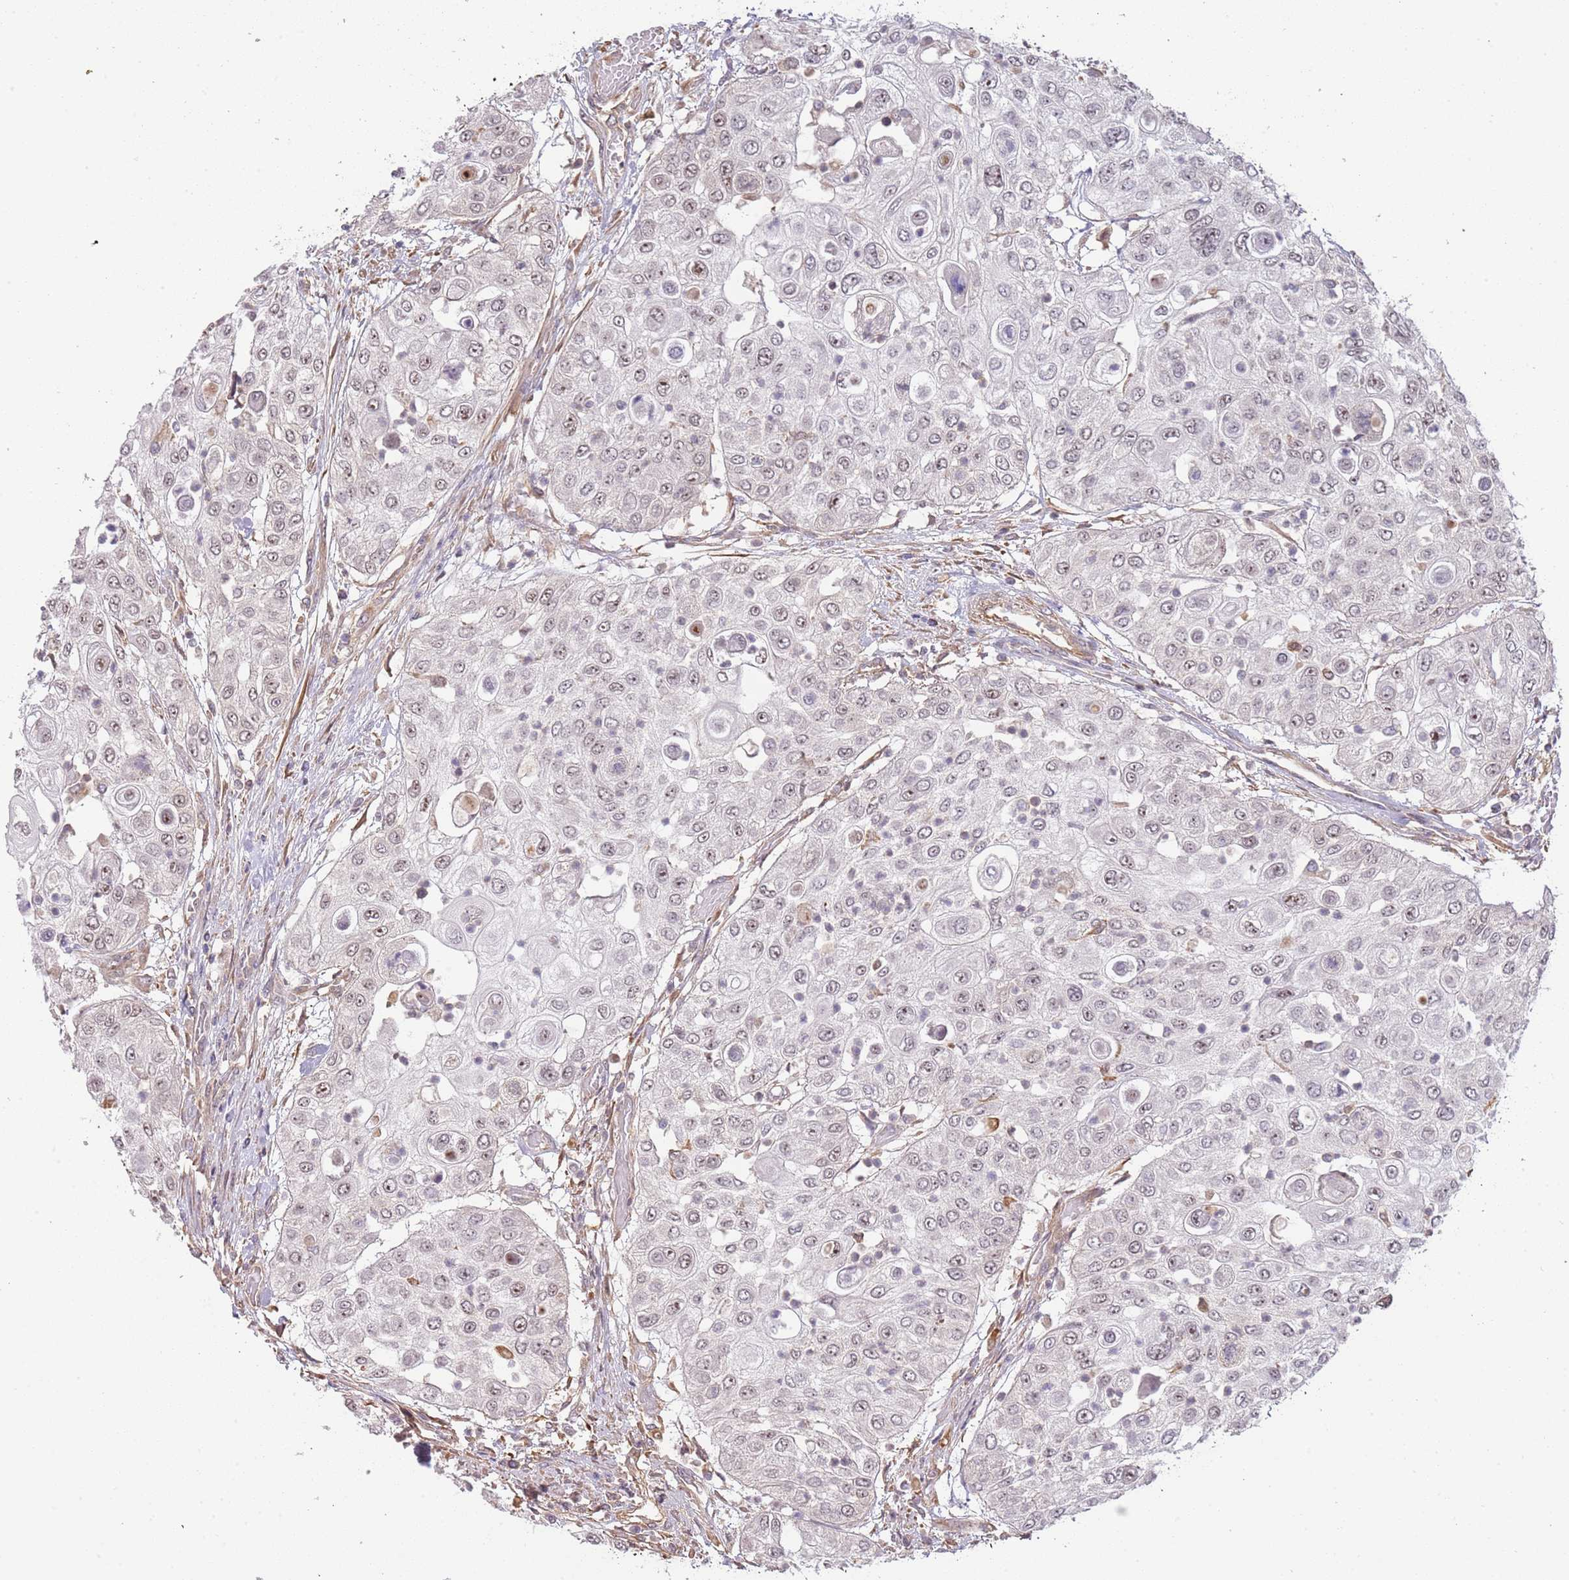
{"staining": {"intensity": "weak", "quantity": "25%-75%", "location": "nuclear"}, "tissue": "urothelial cancer", "cell_type": "Tumor cells", "image_type": "cancer", "snomed": [{"axis": "morphology", "description": "Urothelial carcinoma, High grade"}, {"axis": "topography", "description": "Urinary bladder"}], "caption": "There is low levels of weak nuclear positivity in tumor cells of urothelial cancer, as demonstrated by immunohistochemical staining (brown color).", "gene": "SURF2", "patient": {"sex": "female", "age": 79}}